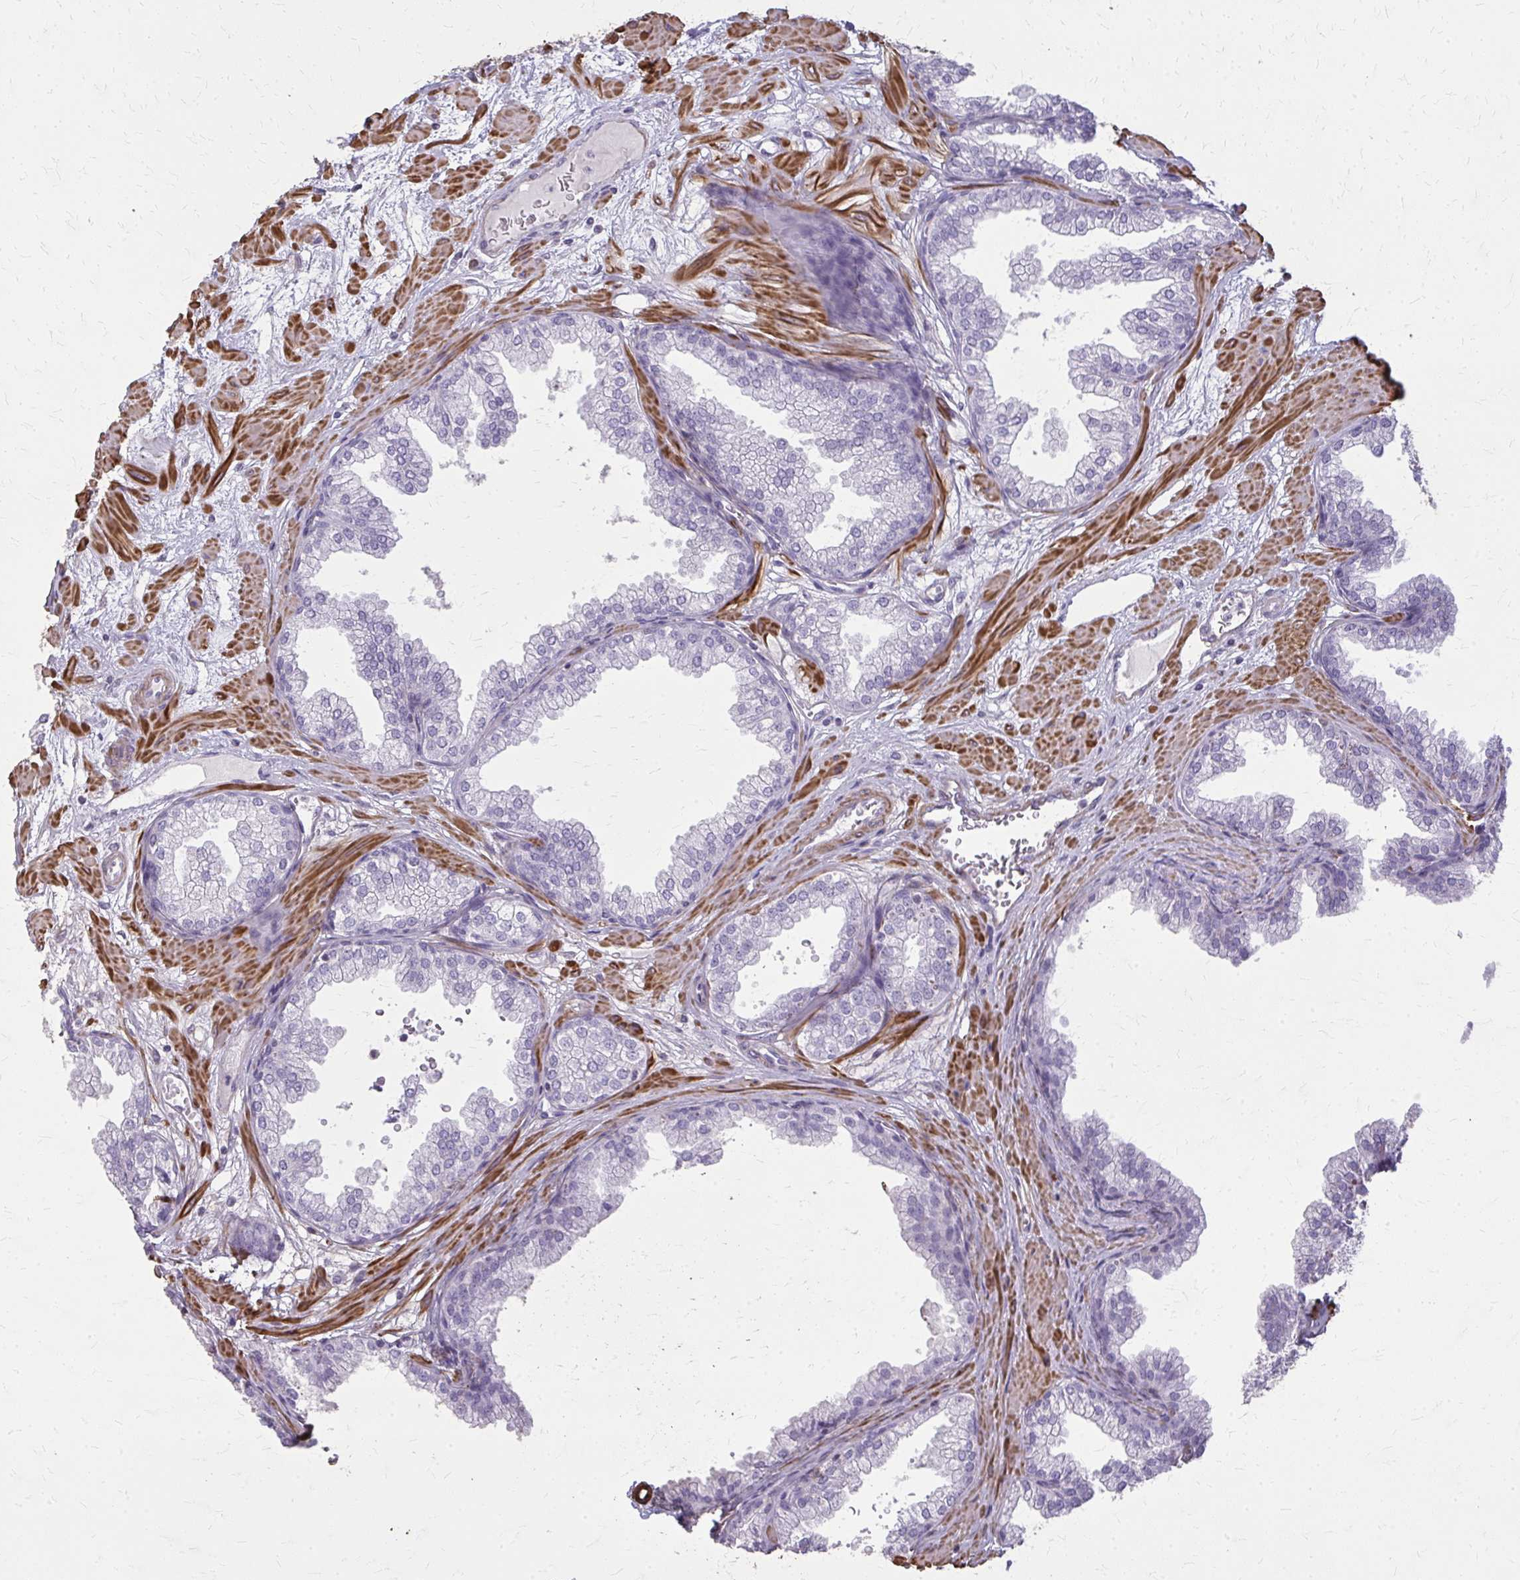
{"staining": {"intensity": "negative", "quantity": "none", "location": "none"}, "tissue": "prostate", "cell_type": "Glandular cells", "image_type": "normal", "snomed": [{"axis": "morphology", "description": "Normal tissue, NOS"}, {"axis": "topography", "description": "Prostate"}], "caption": "The image shows no staining of glandular cells in unremarkable prostate.", "gene": "TENM4", "patient": {"sex": "male", "age": 37}}